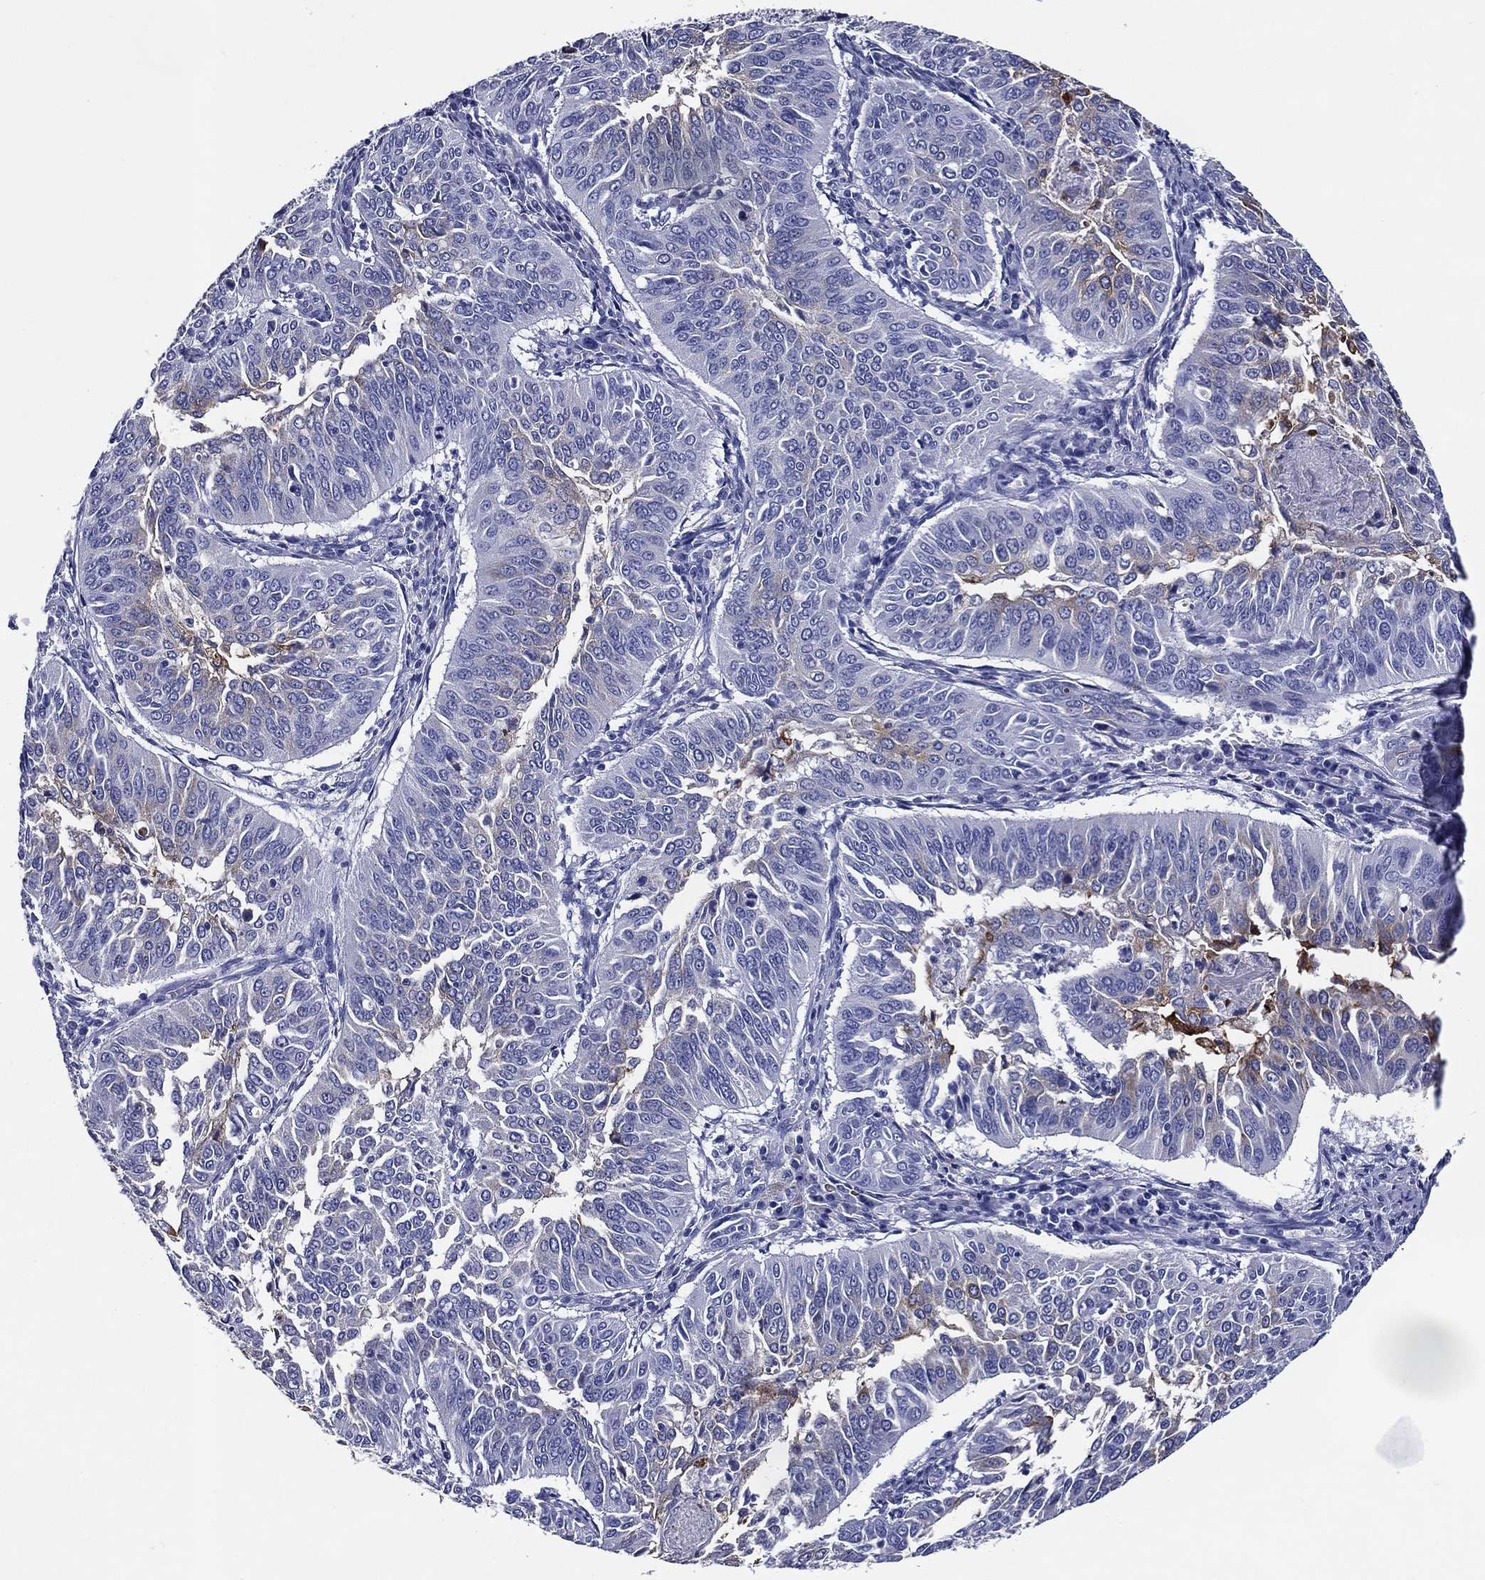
{"staining": {"intensity": "moderate", "quantity": "<25%", "location": "cytoplasmic/membranous"}, "tissue": "cervical cancer", "cell_type": "Tumor cells", "image_type": "cancer", "snomed": [{"axis": "morphology", "description": "Normal tissue, NOS"}, {"axis": "morphology", "description": "Squamous cell carcinoma, NOS"}, {"axis": "topography", "description": "Cervix"}], "caption": "Immunohistochemical staining of human cervical squamous cell carcinoma shows low levels of moderate cytoplasmic/membranous protein expression in about <25% of tumor cells.", "gene": "ACE2", "patient": {"sex": "female", "age": 39}}